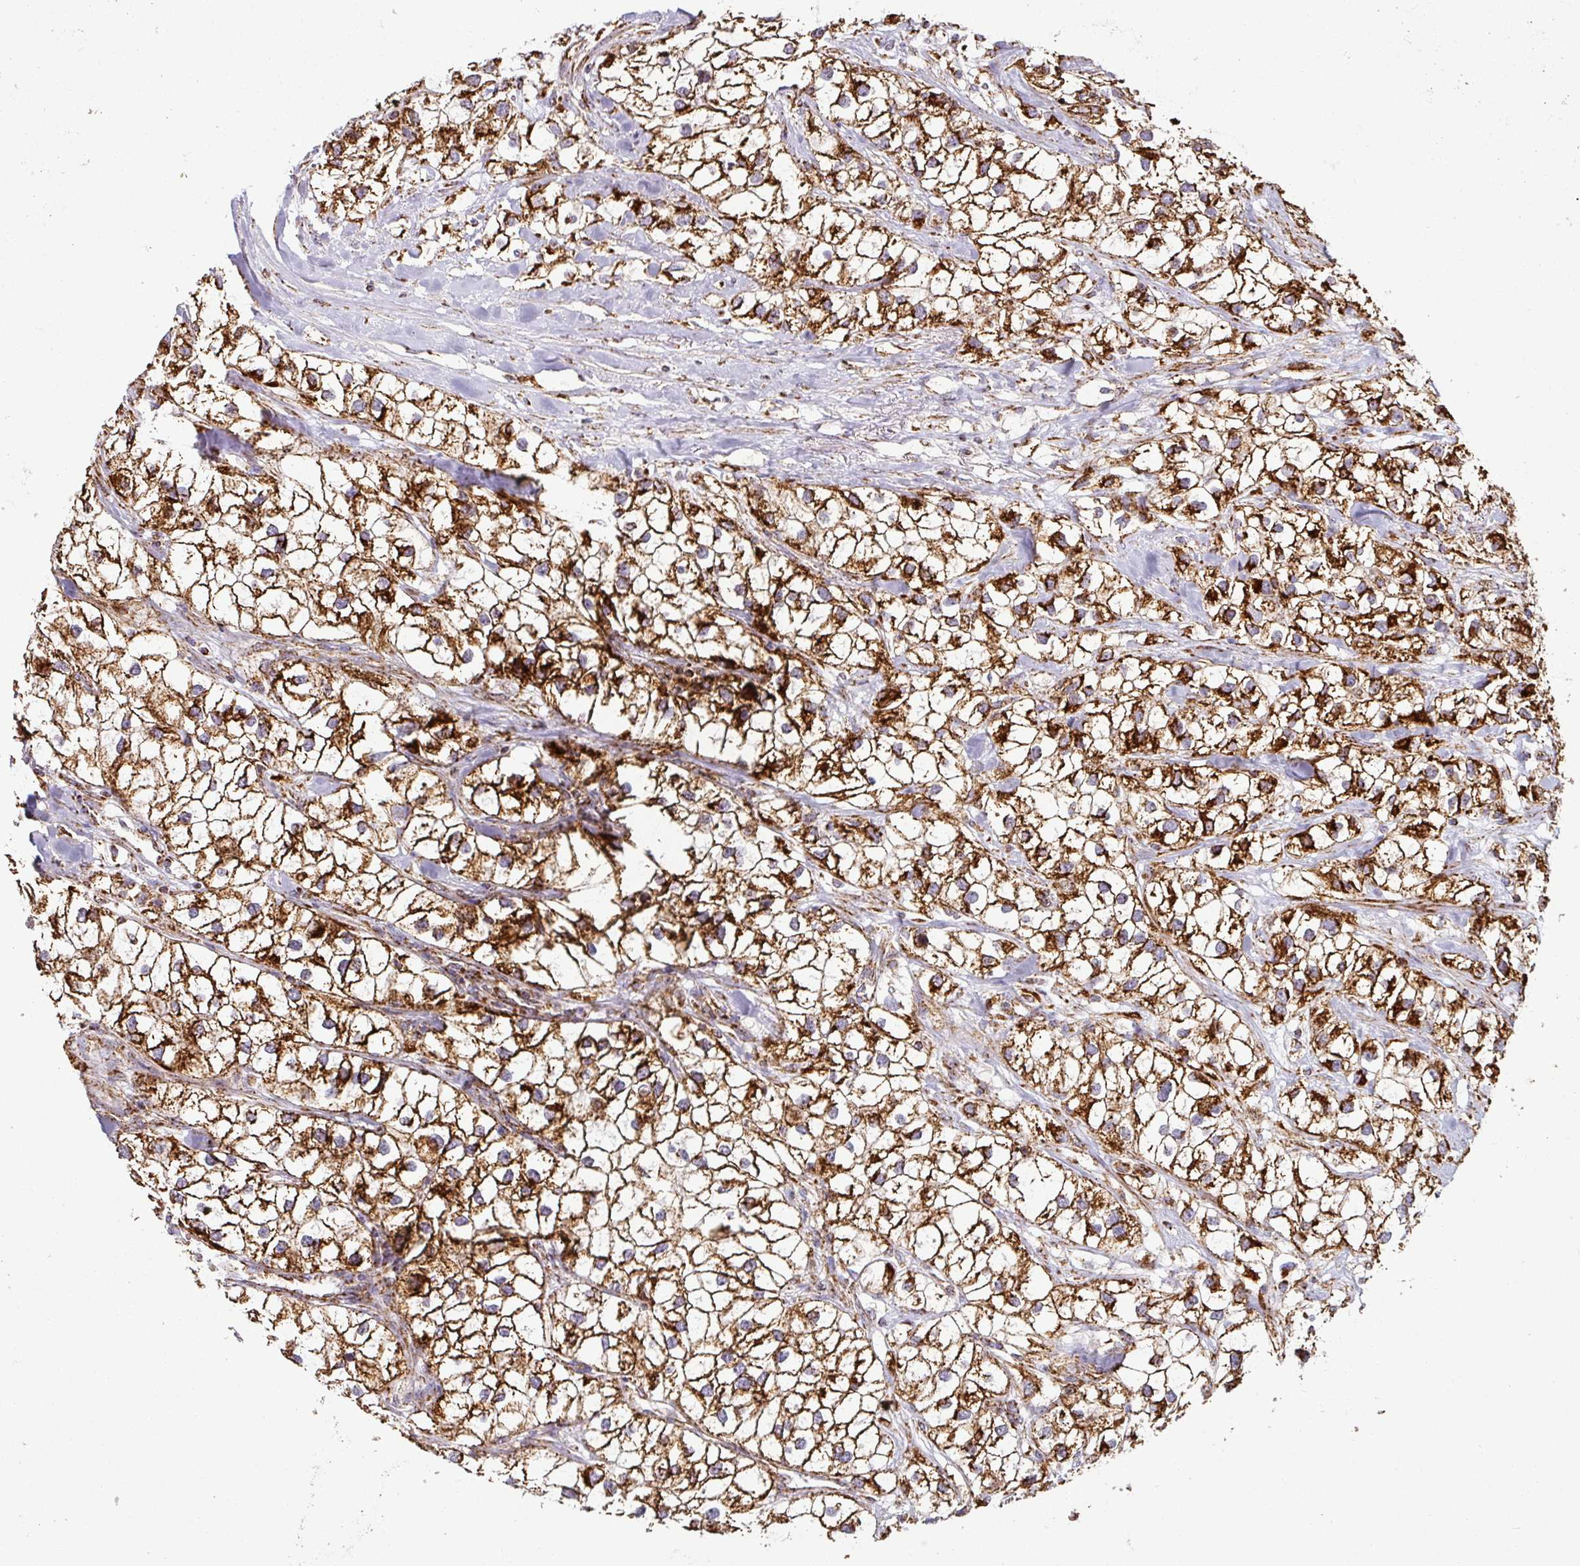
{"staining": {"intensity": "strong", "quantity": ">75%", "location": "cytoplasmic/membranous"}, "tissue": "renal cancer", "cell_type": "Tumor cells", "image_type": "cancer", "snomed": [{"axis": "morphology", "description": "Adenocarcinoma, NOS"}, {"axis": "topography", "description": "Kidney"}], "caption": "Strong cytoplasmic/membranous staining for a protein is identified in about >75% of tumor cells of renal cancer using immunohistochemistry.", "gene": "TRAP1", "patient": {"sex": "male", "age": 59}}